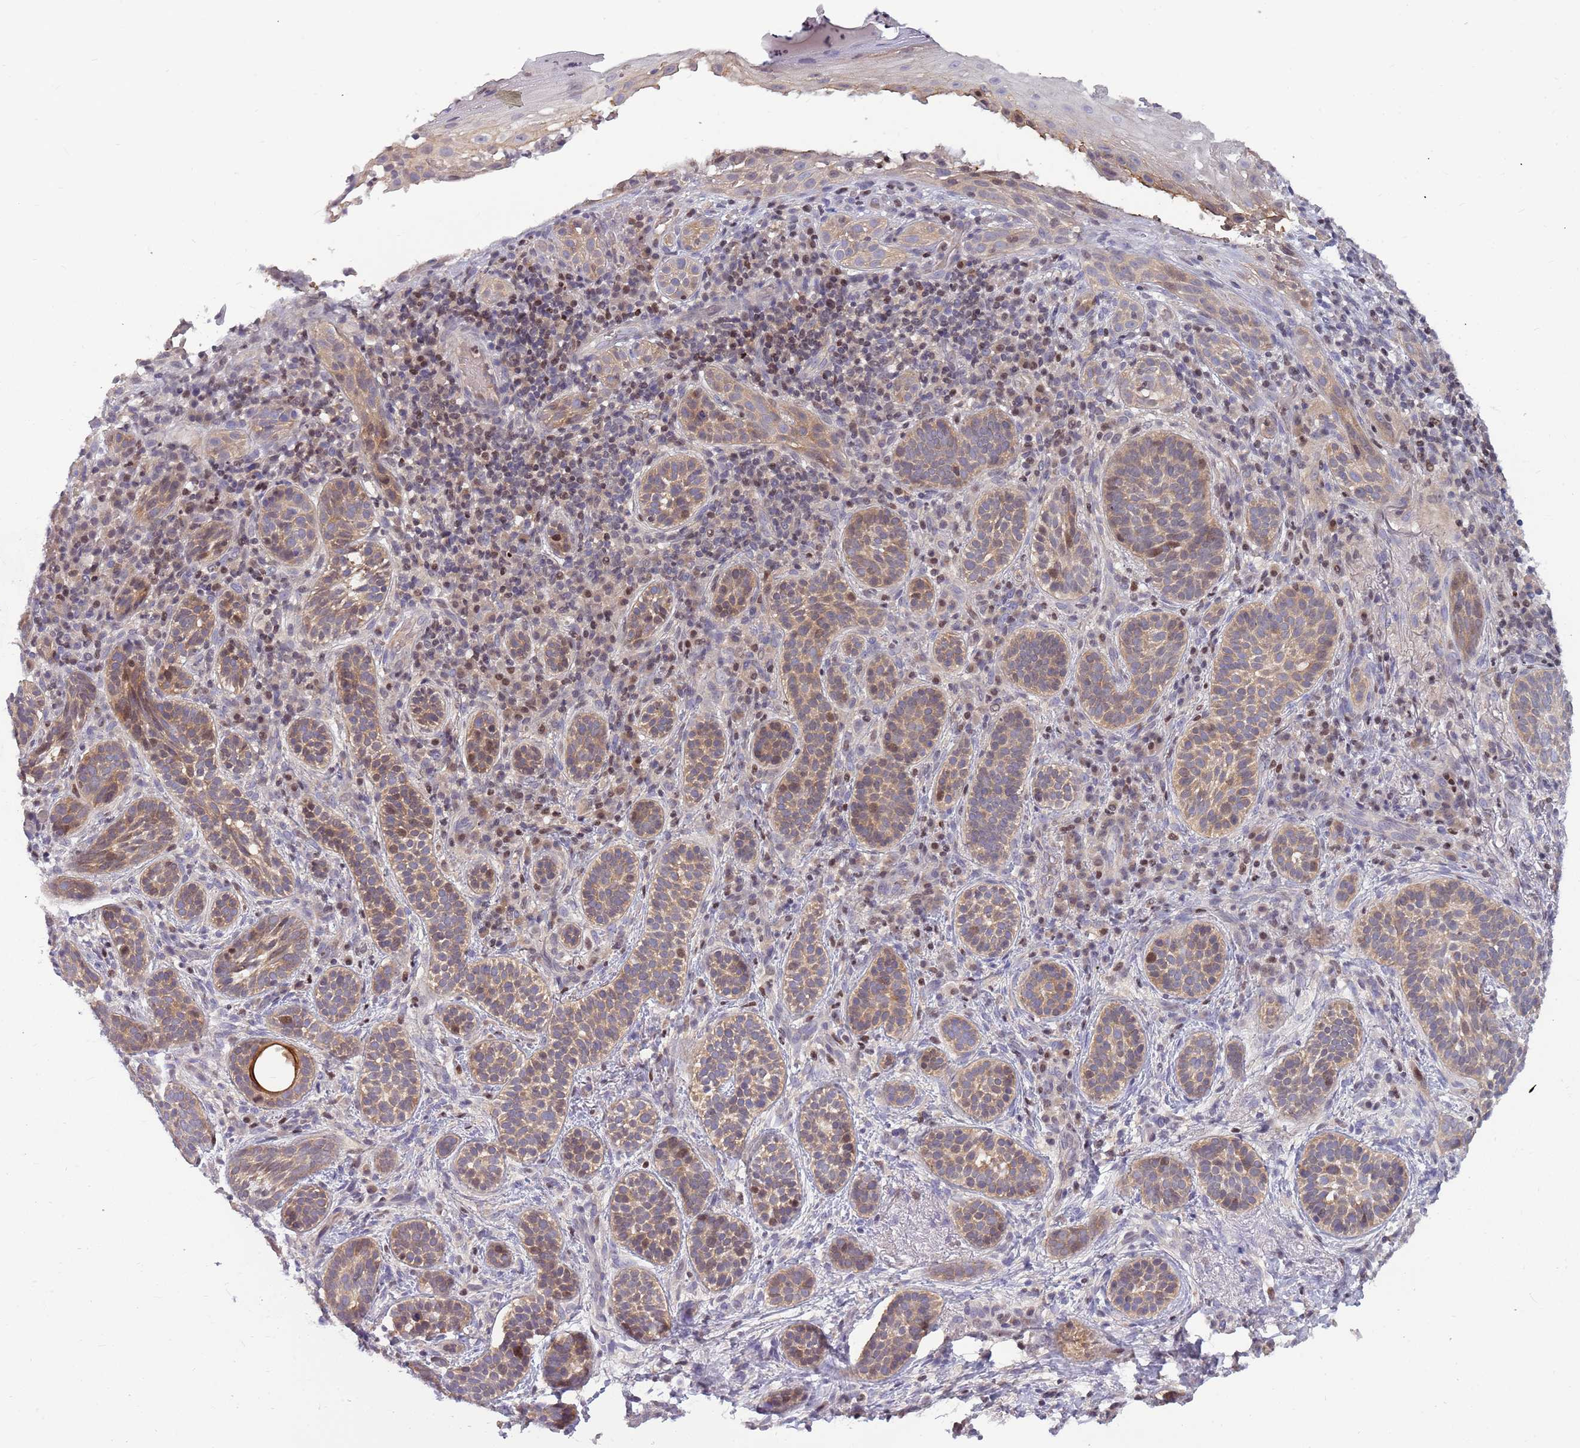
{"staining": {"intensity": "weak", "quantity": ">75%", "location": "cytoplasmic/membranous,nuclear"}, "tissue": "skin cancer", "cell_type": "Tumor cells", "image_type": "cancer", "snomed": [{"axis": "morphology", "description": "Basal cell carcinoma"}, {"axis": "topography", "description": "Skin"}], "caption": "Protein analysis of skin cancer tissue shows weak cytoplasmic/membranous and nuclear staining in approximately >75% of tumor cells.", "gene": "ARHGEF5", "patient": {"sex": "male", "age": 71}}